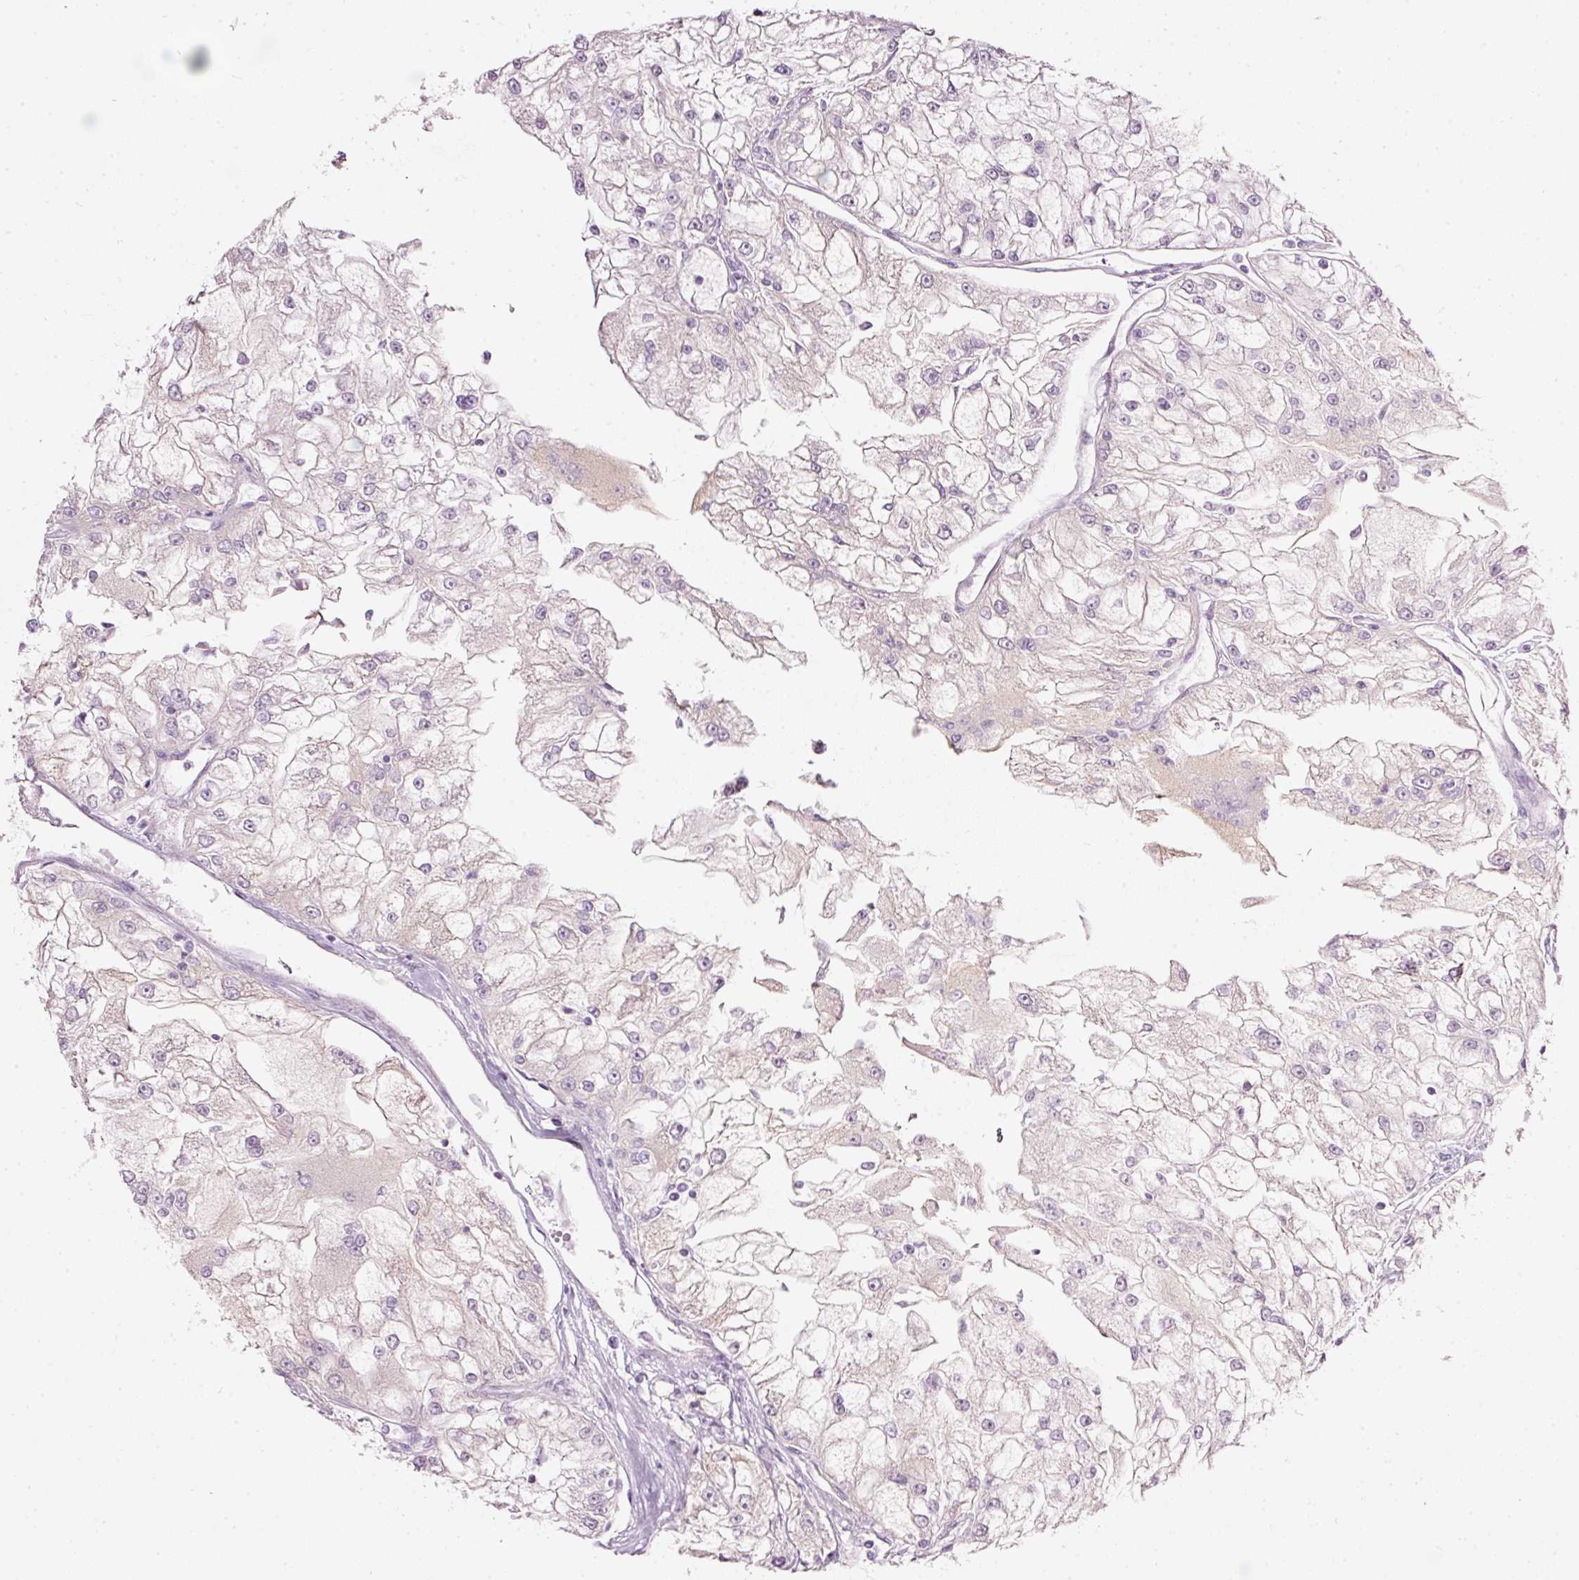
{"staining": {"intensity": "negative", "quantity": "none", "location": "none"}, "tissue": "renal cancer", "cell_type": "Tumor cells", "image_type": "cancer", "snomed": [{"axis": "morphology", "description": "Adenocarcinoma, NOS"}, {"axis": "topography", "description": "Kidney"}], "caption": "DAB immunohistochemical staining of human renal cancer (adenocarcinoma) displays no significant positivity in tumor cells. The staining is performed using DAB (3,3'-diaminobenzidine) brown chromogen with nuclei counter-stained in using hematoxylin.", "gene": "PDXDC1", "patient": {"sex": "female", "age": 72}}